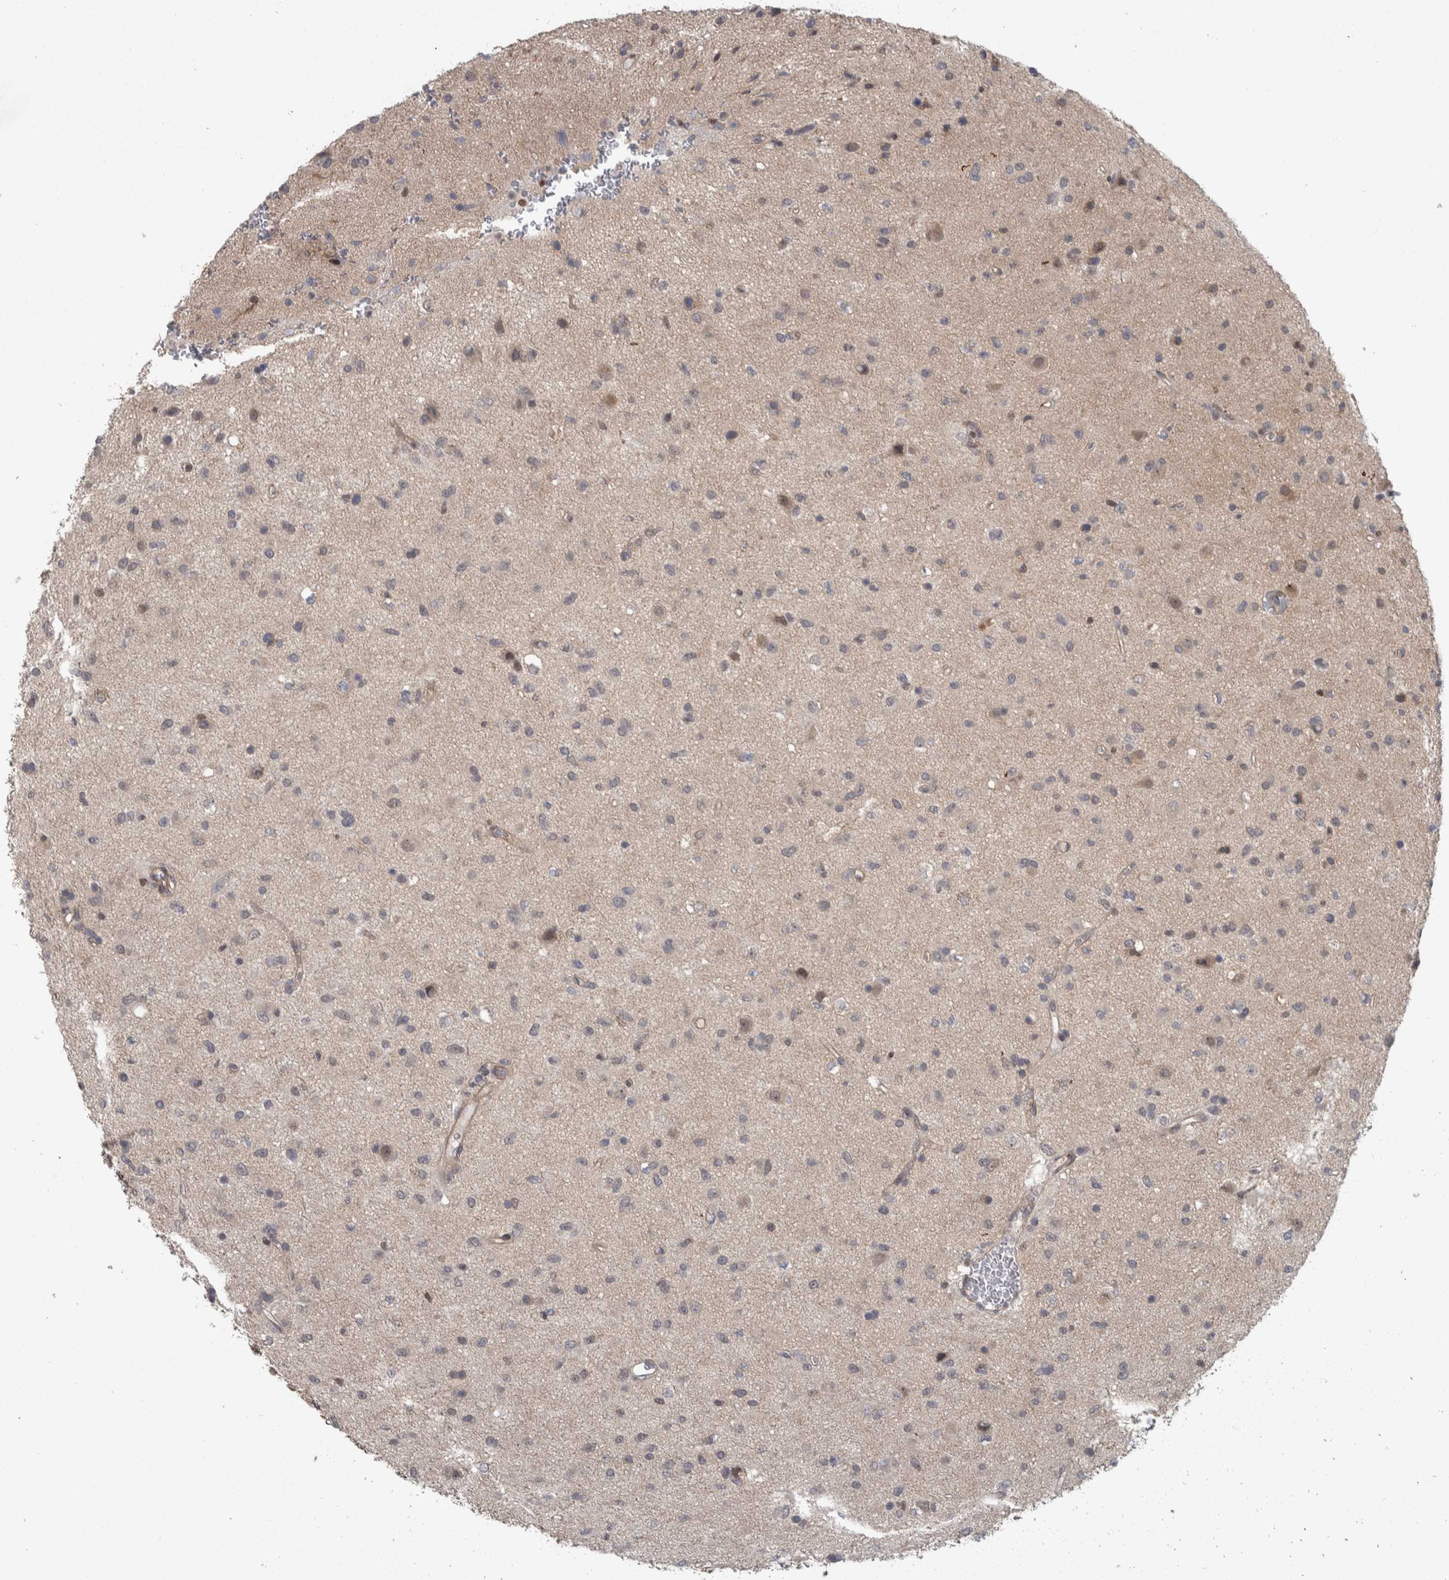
{"staining": {"intensity": "weak", "quantity": "<25%", "location": "cytoplasmic/membranous"}, "tissue": "glioma", "cell_type": "Tumor cells", "image_type": "cancer", "snomed": [{"axis": "morphology", "description": "Glioma, malignant, Low grade"}, {"axis": "topography", "description": "Brain"}], "caption": "High magnification brightfield microscopy of glioma stained with DAB (brown) and counterstained with hematoxylin (blue): tumor cells show no significant staining.", "gene": "CWC27", "patient": {"sex": "male", "age": 77}}